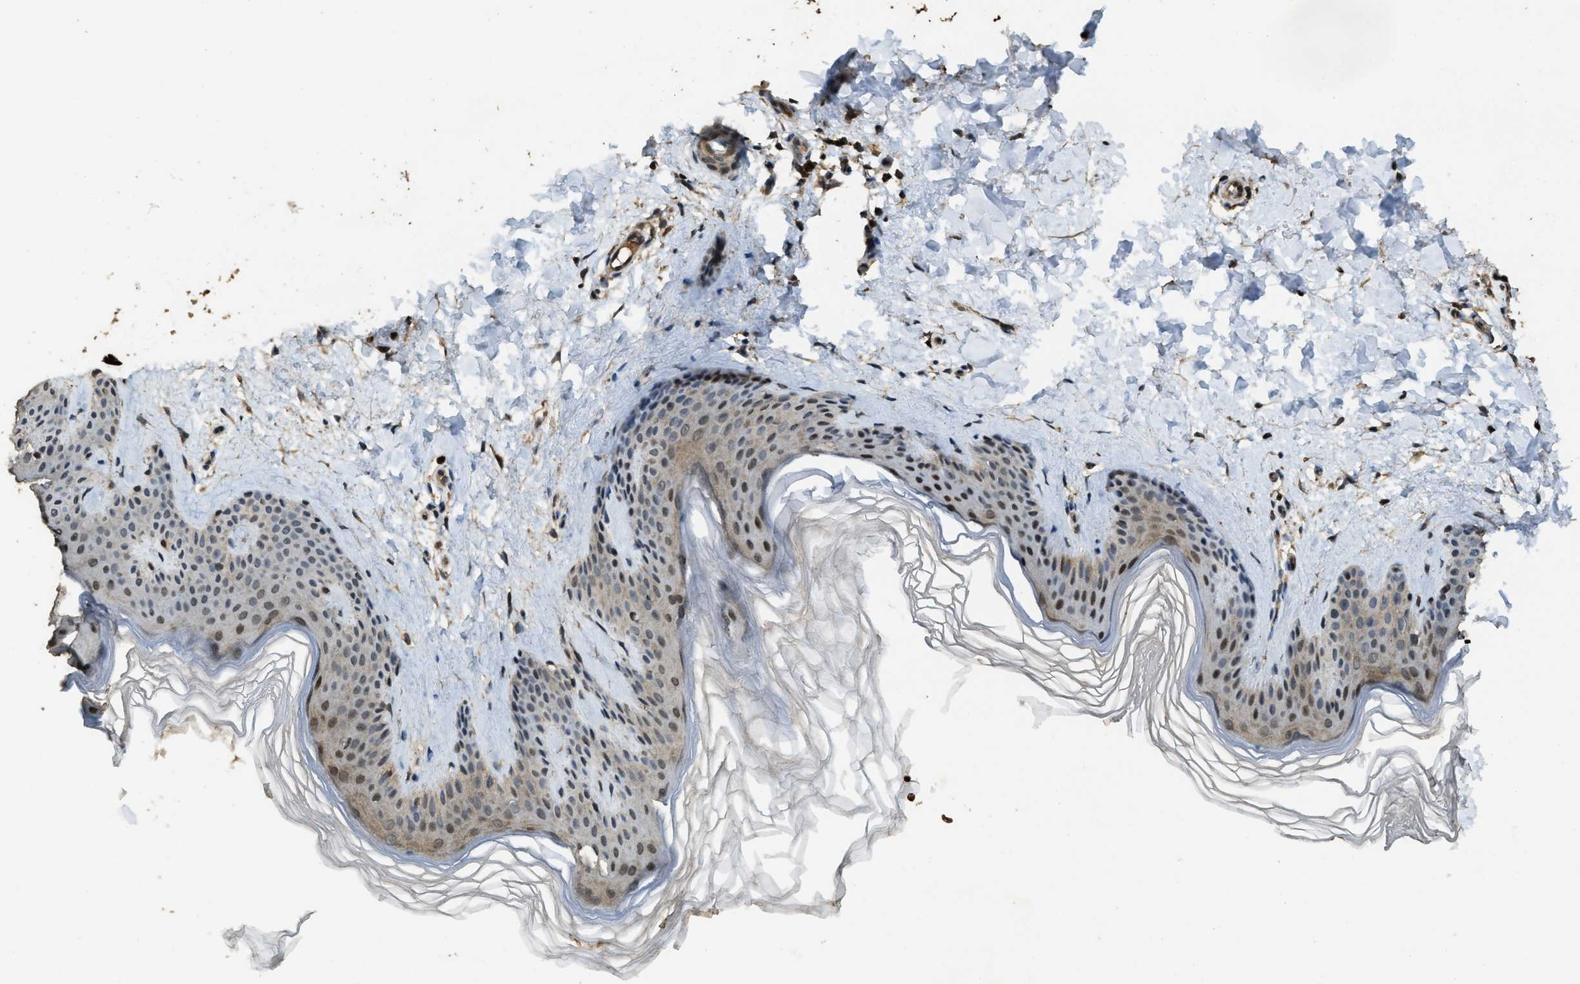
{"staining": {"intensity": "moderate", "quantity": ">75%", "location": "cytoplasmic/membranous,nuclear"}, "tissue": "skin", "cell_type": "Fibroblasts", "image_type": "normal", "snomed": [{"axis": "morphology", "description": "Normal tissue, NOS"}, {"axis": "morphology", "description": "Malignant melanoma, Metastatic site"}, {"axis": "topography", "description": "Skin"}], "caption": "Immunohistochemistry photomicrograph of unremarkable human skin stained for a protein (brown), which demonstrates medium levels of moderate cytoplasmic/membranous,nuclear expression in about >75% of fibroblasts.", "gene": "RNF141", "patient": {"sex": "male", "age": 41}}